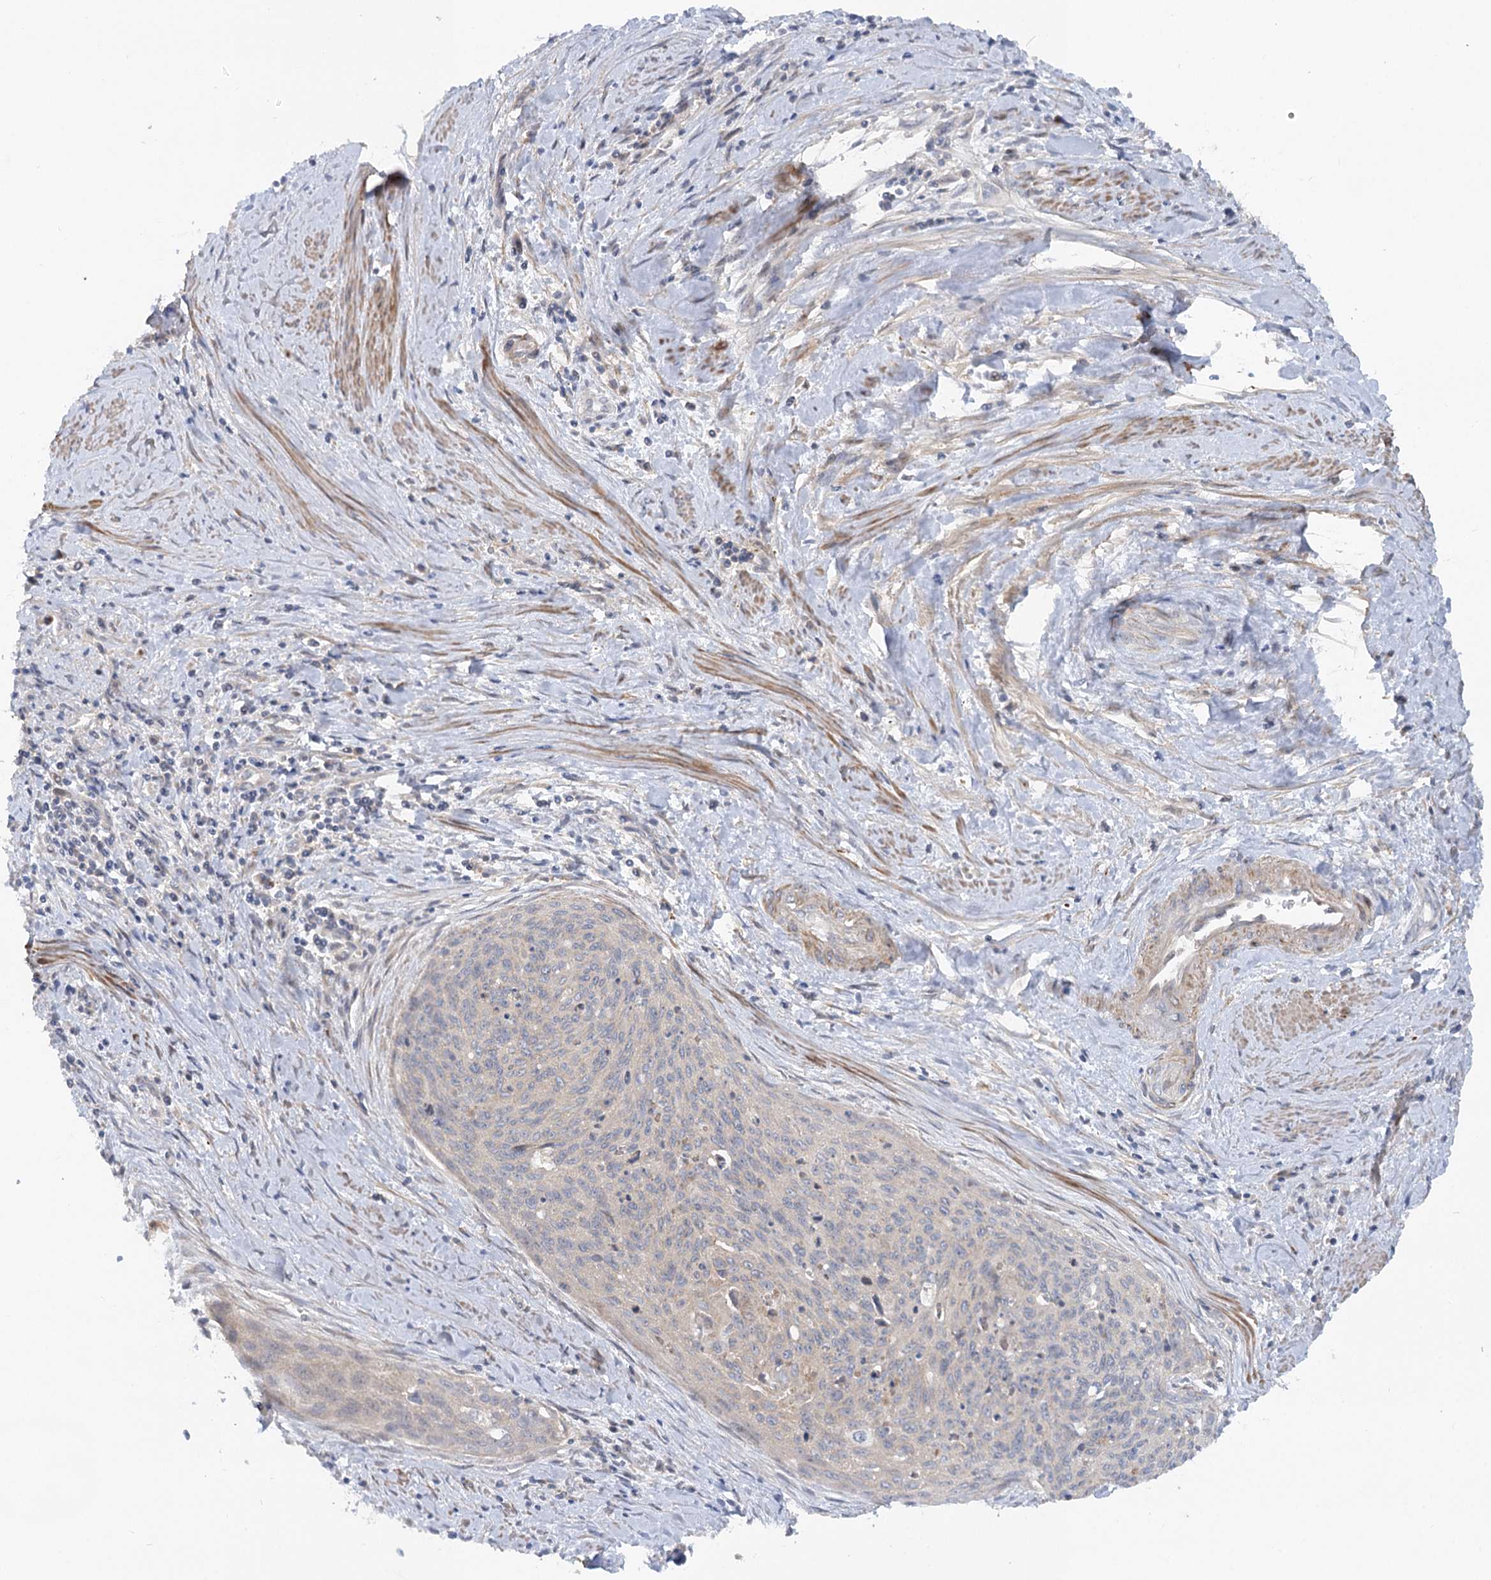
{"staining": {"intensity": "negative", "quantity": "none", "location": "none"}, "tissue": "cervical cancer", "cell_type": "Tumor cells", "image_type": "cancer", "snomed": [{"axis": "morphology", "description": "Squamous cell carcinoma, NOS"}, {"axis": "topography", "description": "Cervix"}], "caption": "Histopathology image shows no protein staining in tumor cells of cervical cancer (squamous cell carcinoma) tissue.", "gene": "FGF19", "patient": {"sex": "female", "age": 55}}